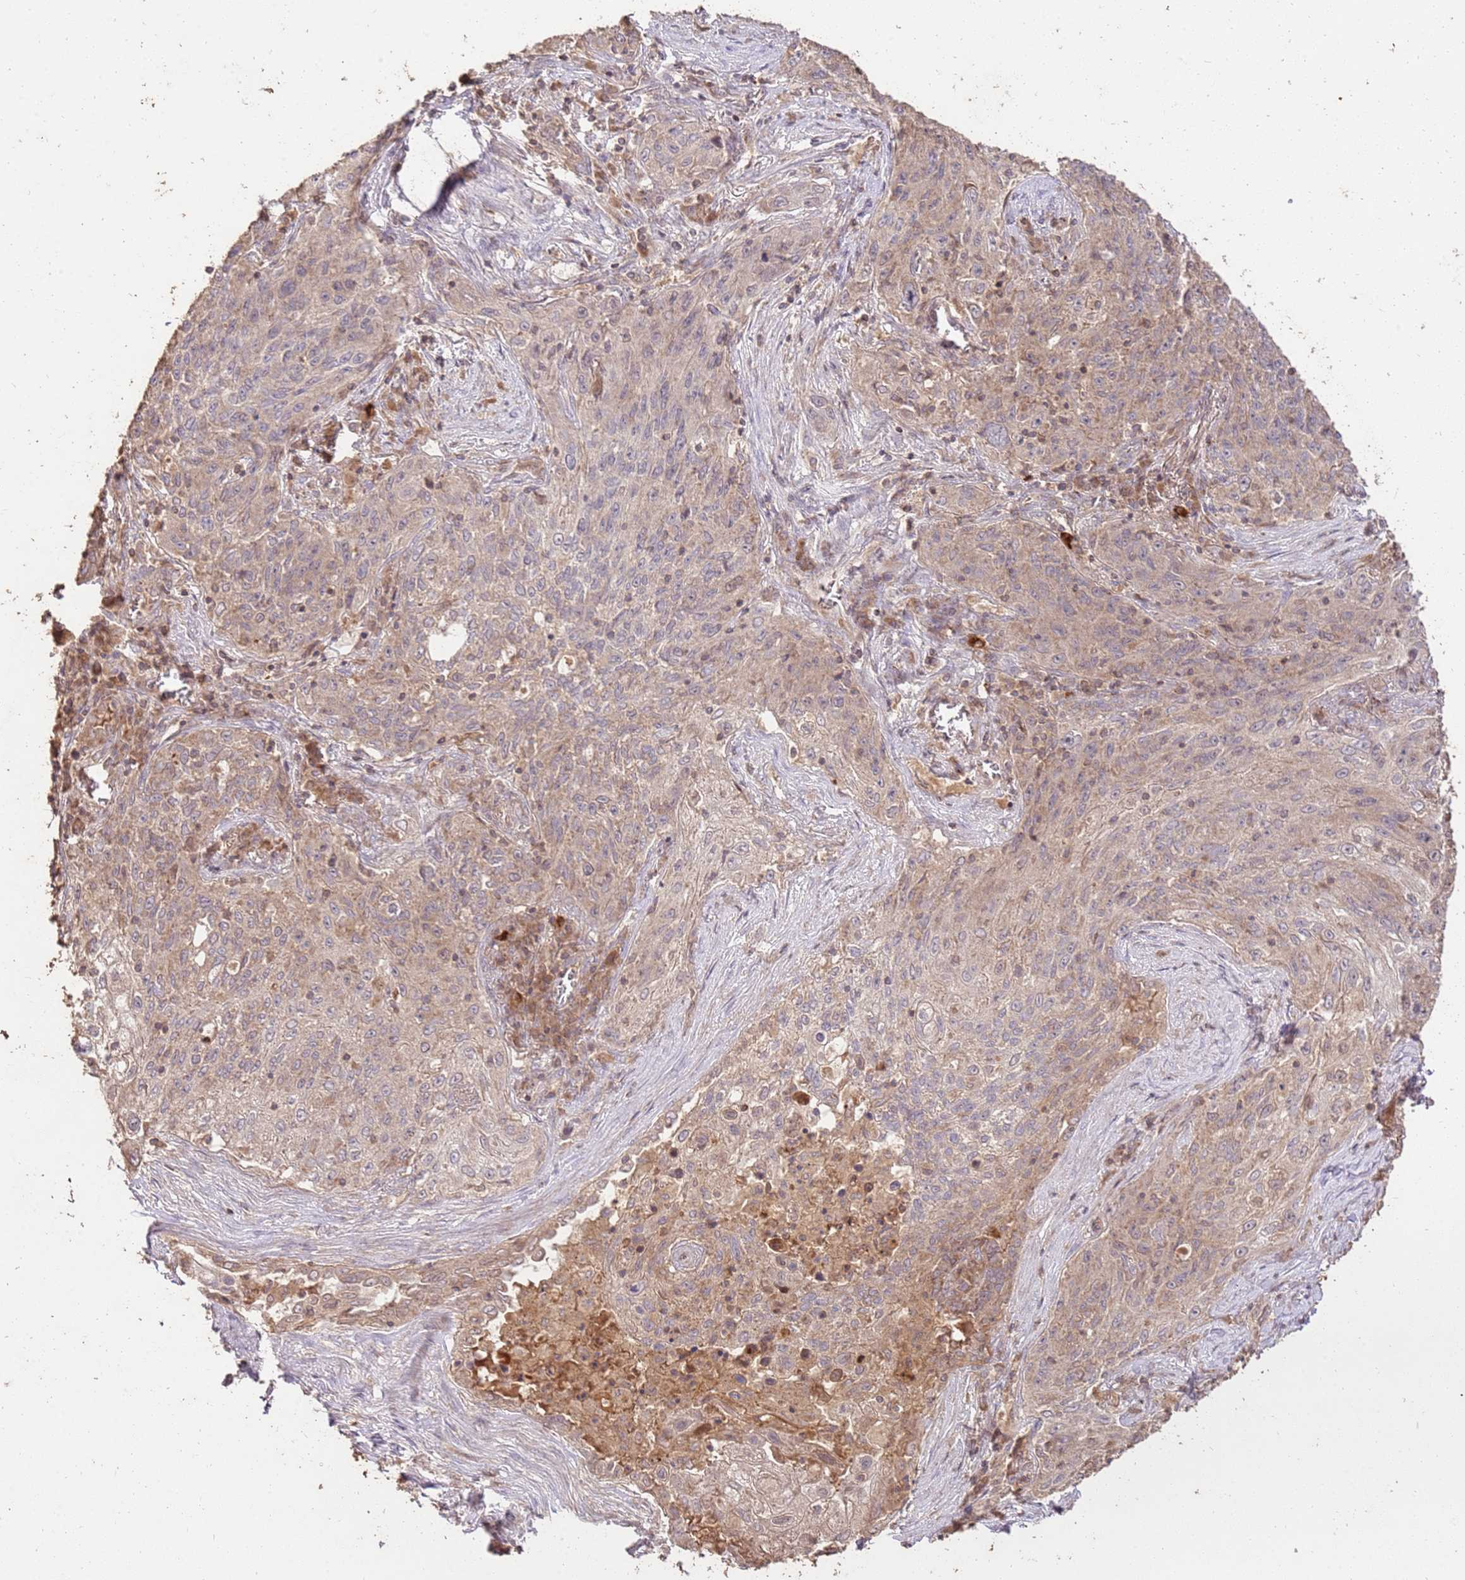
{"staining": {"intensity": "weak", "quantity": ">75%", "location": "cytoplasmic/membranous"}, "tissue": "lung cancer", "cell_type": "Tumor cells", "image_type": "cancer", "snomed": [{"axis": "morphology", "description": "Squamous cell carcinoma, NOS"}, {"axis": "topography", "description": "Lung"}], "caption": "High-magnification brightfield microscopy of lung cancer stained with DAB (brown) and counterstained with hematoxylin (blue). tumor cells exhibit weak cytoplasmic/membranous positivity is identified in approximately>75% of cells.", "gene": "LRRC28", "patient": {"sex": "female", "age": 69}}